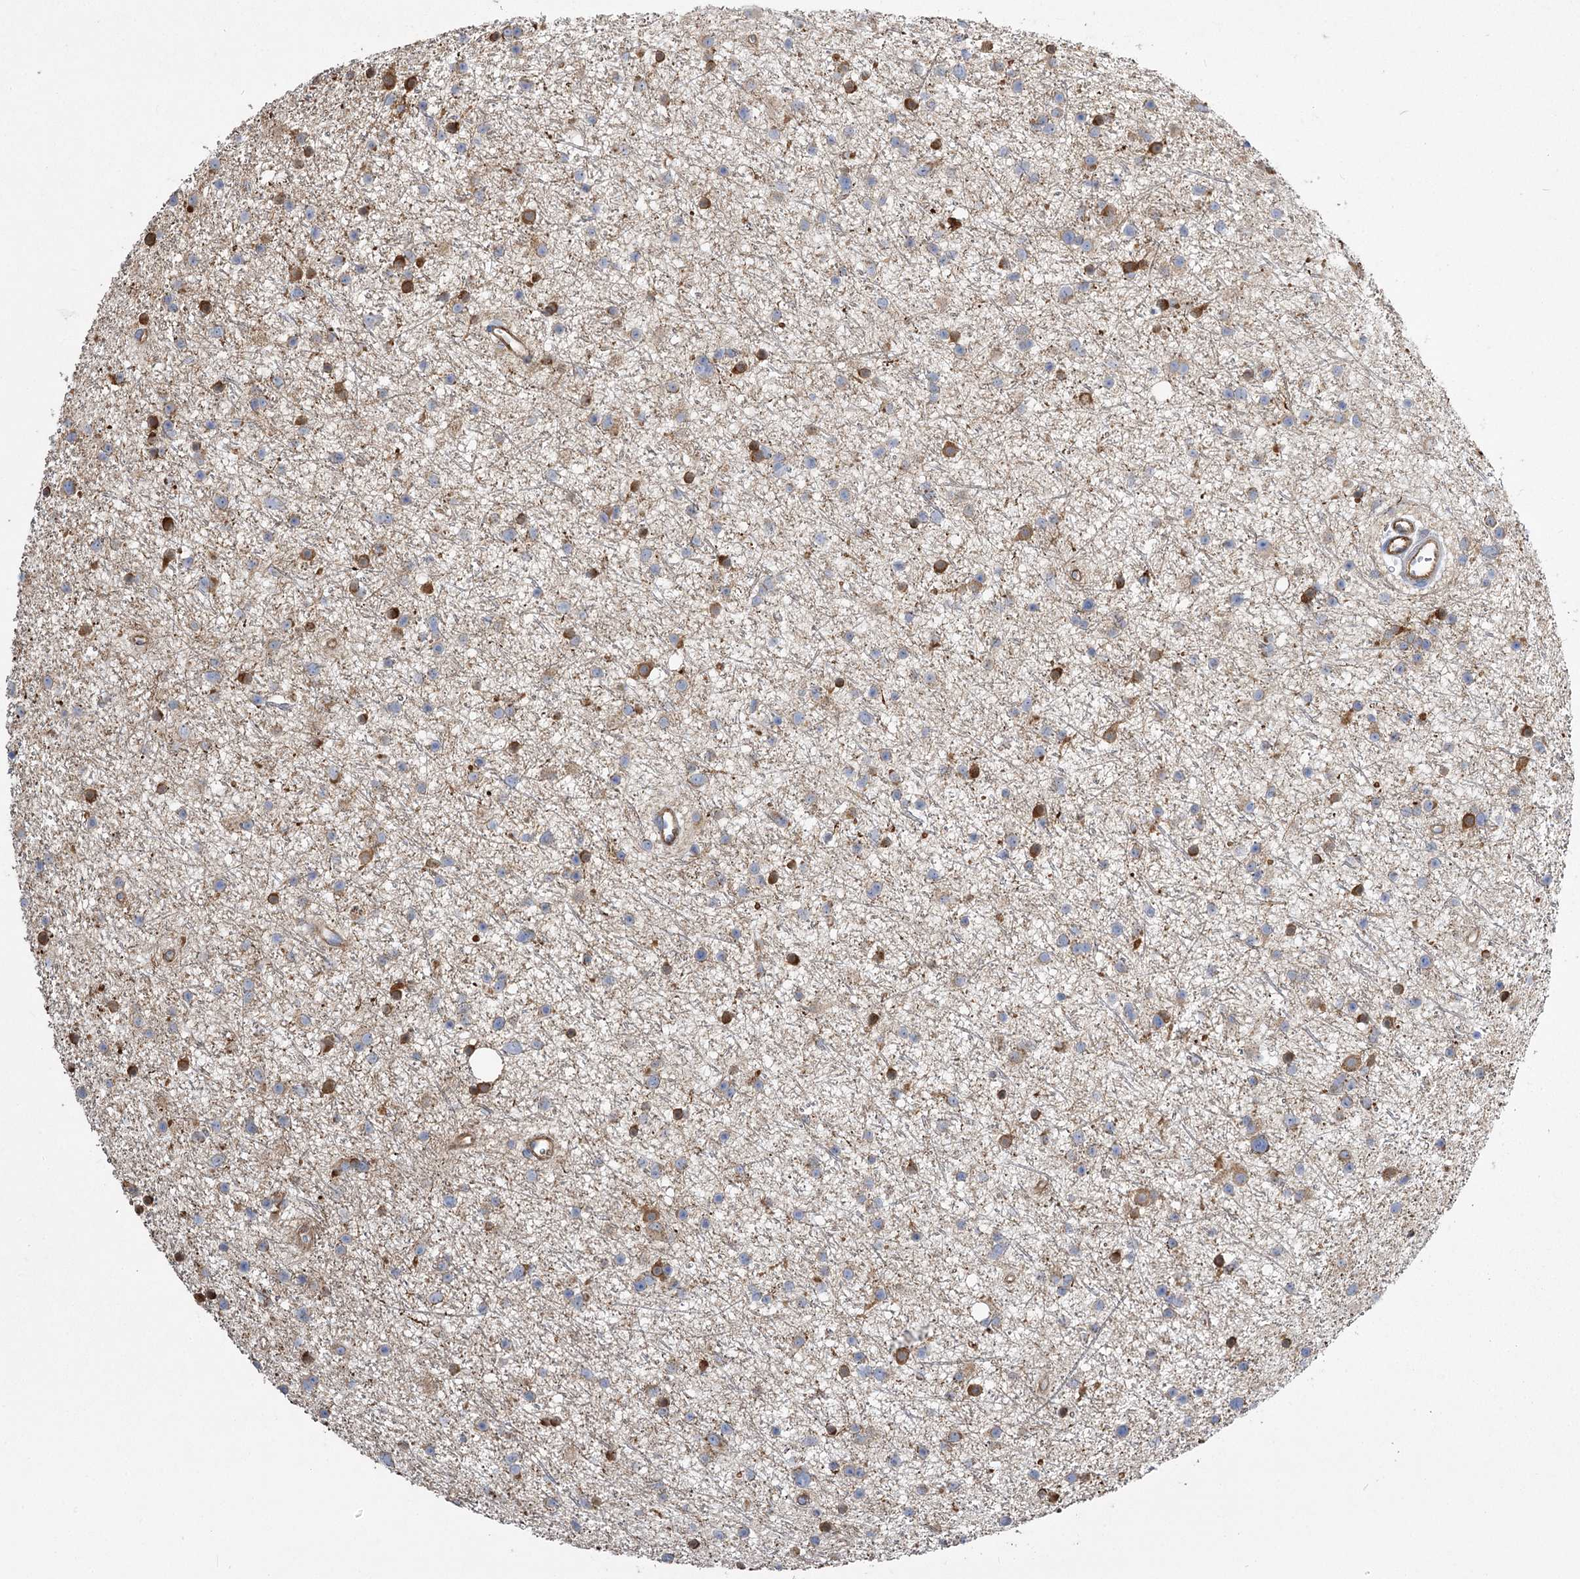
{"staining": {"intensity": "weak", "quantity": "<25%", "location": "cytoplasmic/membranous"}, "tissue": "glioma", "cell_type": "Tumor cells", "image_type": "cancer", "snomed": [{"axis": "morphology", "description": "Glioma, malignant, Low grade"}, {"axis": "topography", "description": "Cerebral cortex"}], "caption": "Immunohistochemistry (IHC) of human malignant glioma (low-grade) reveals no staining in tumor cells.", "gene": "RMDN2", "patient": {"sex": "female", "age": 39}}